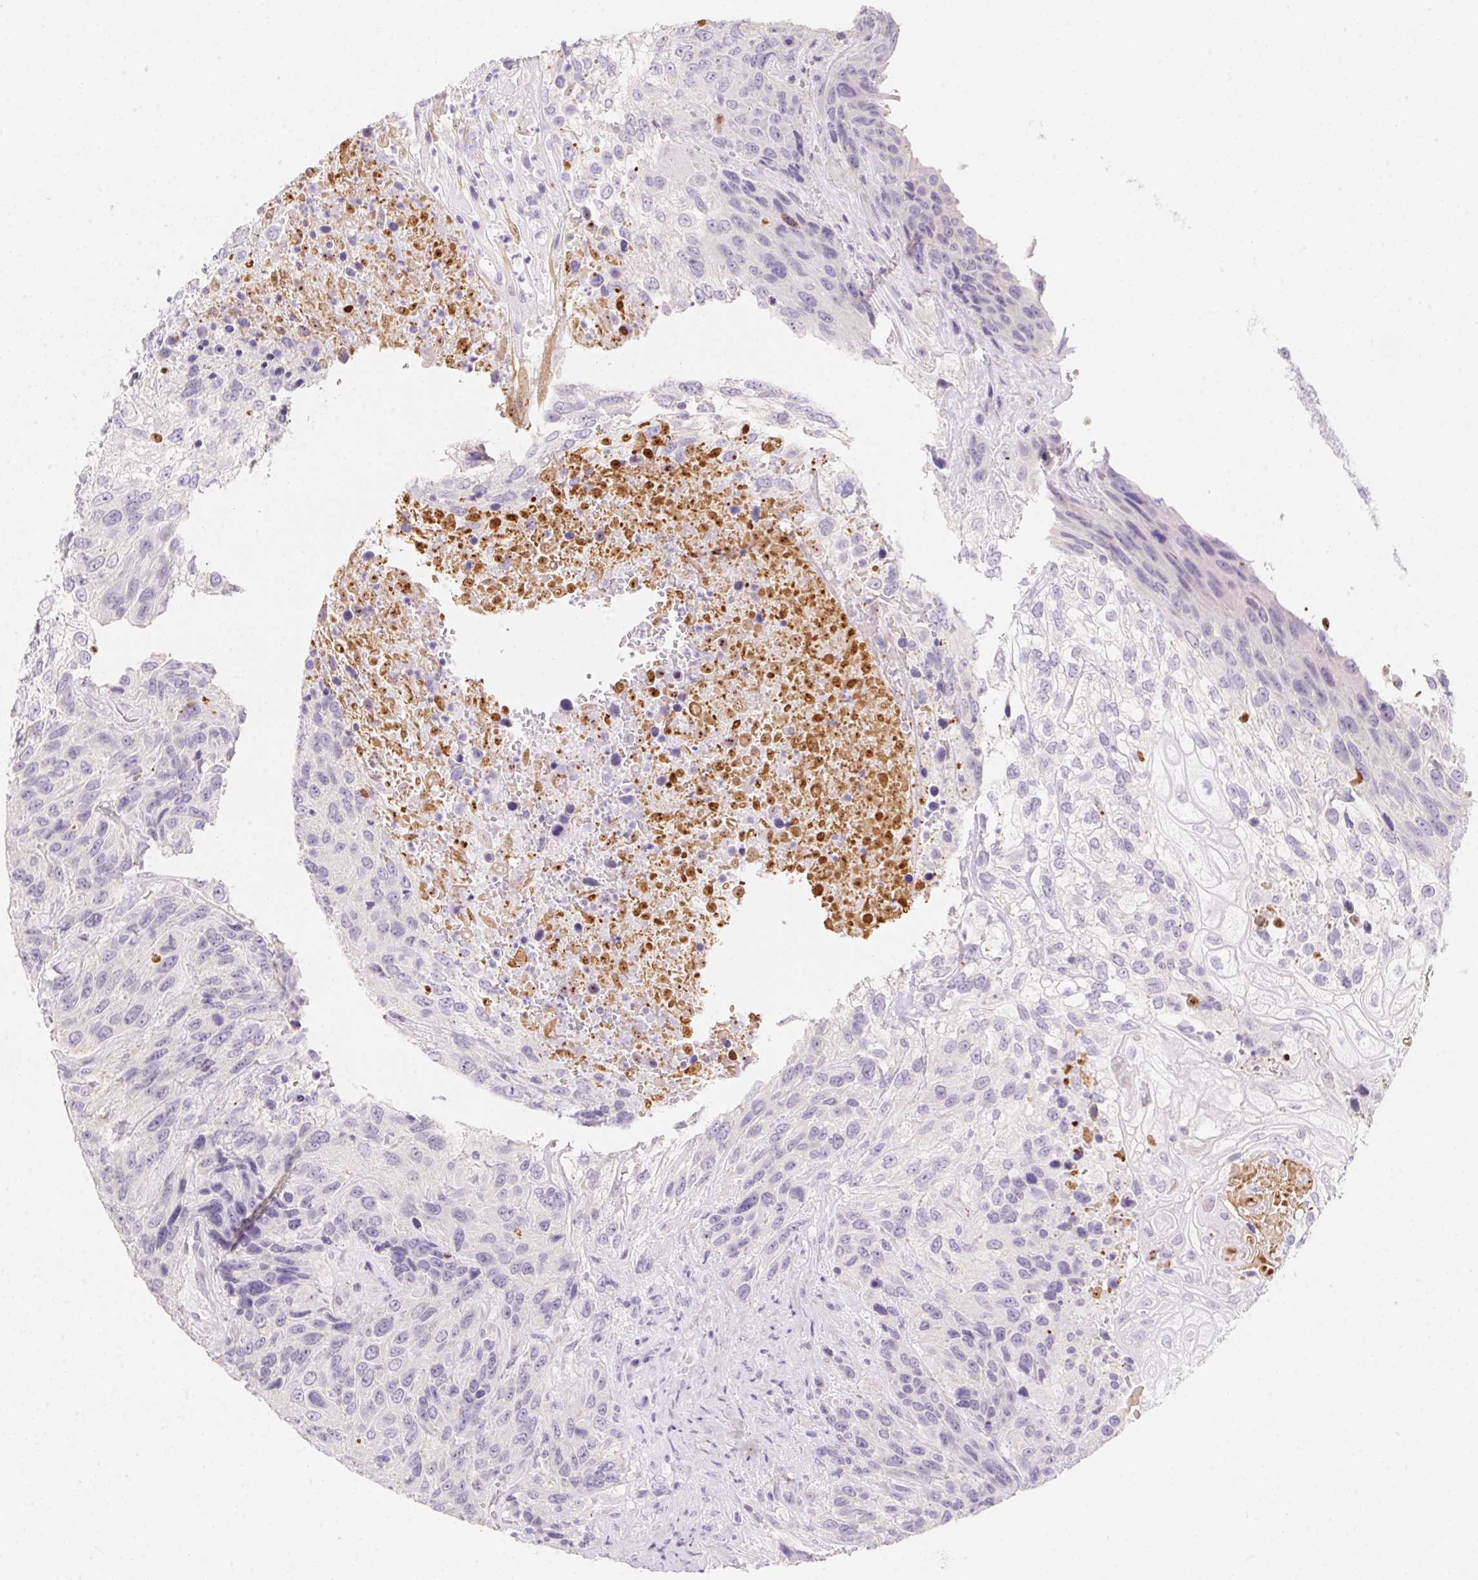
{"staining": {"intensity": "negative", "quantity": "none", "location": "none"}, "tissue": "urothelial cancer", "cell_type": "Tumor cells", "image_type": "cancer", "snomed": [{"axis": "morphology", "description": "Urothelial carcinoma, High grade"}, {"axis": "topography", "description": "Urinary bladder"}], "caption": "Urothelial cancer was stained to show a protein in brown. There is no significant staining in tumor cells.", "gene": "MYL4", "patient": {"sex": "female", "age": 70}}